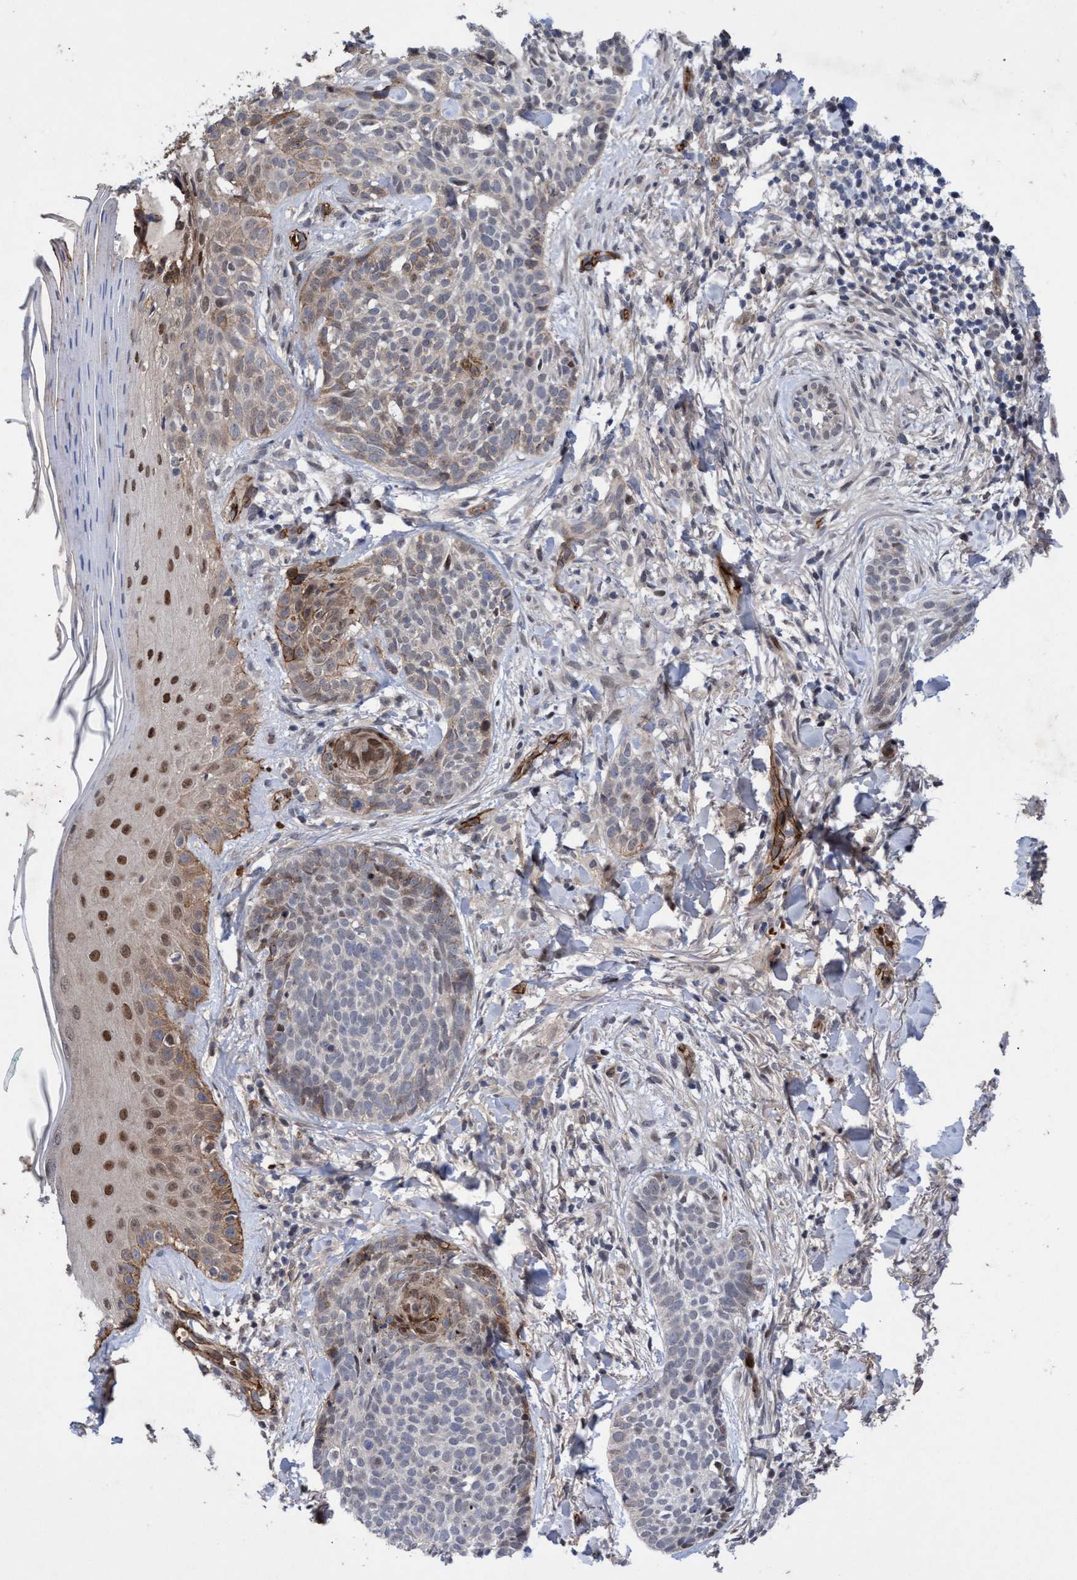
{"staining": {"intensity": "weak", "quantity": "<25%", "location": "nuclear"}, "tissue": "skin cancer", "cell_type": "Tumor cells", "image_type": "cancer", "snomed": [{"axis": "morphology", "description": "Normal tissue, NOS"}, {"axis": "morphology", "description": "Basal cell carcinoma"}, {"axis": "topography", "description": "Skin"}], "caption": "An image of skin cancer stained for a protein demonstrates no brown staining in tumor cells. (DAB immunohistochemistry (IHC) with hematoxylin counter stain).", "gene": "ZNF750", "patient": {"sex": "male", "age": 67}}